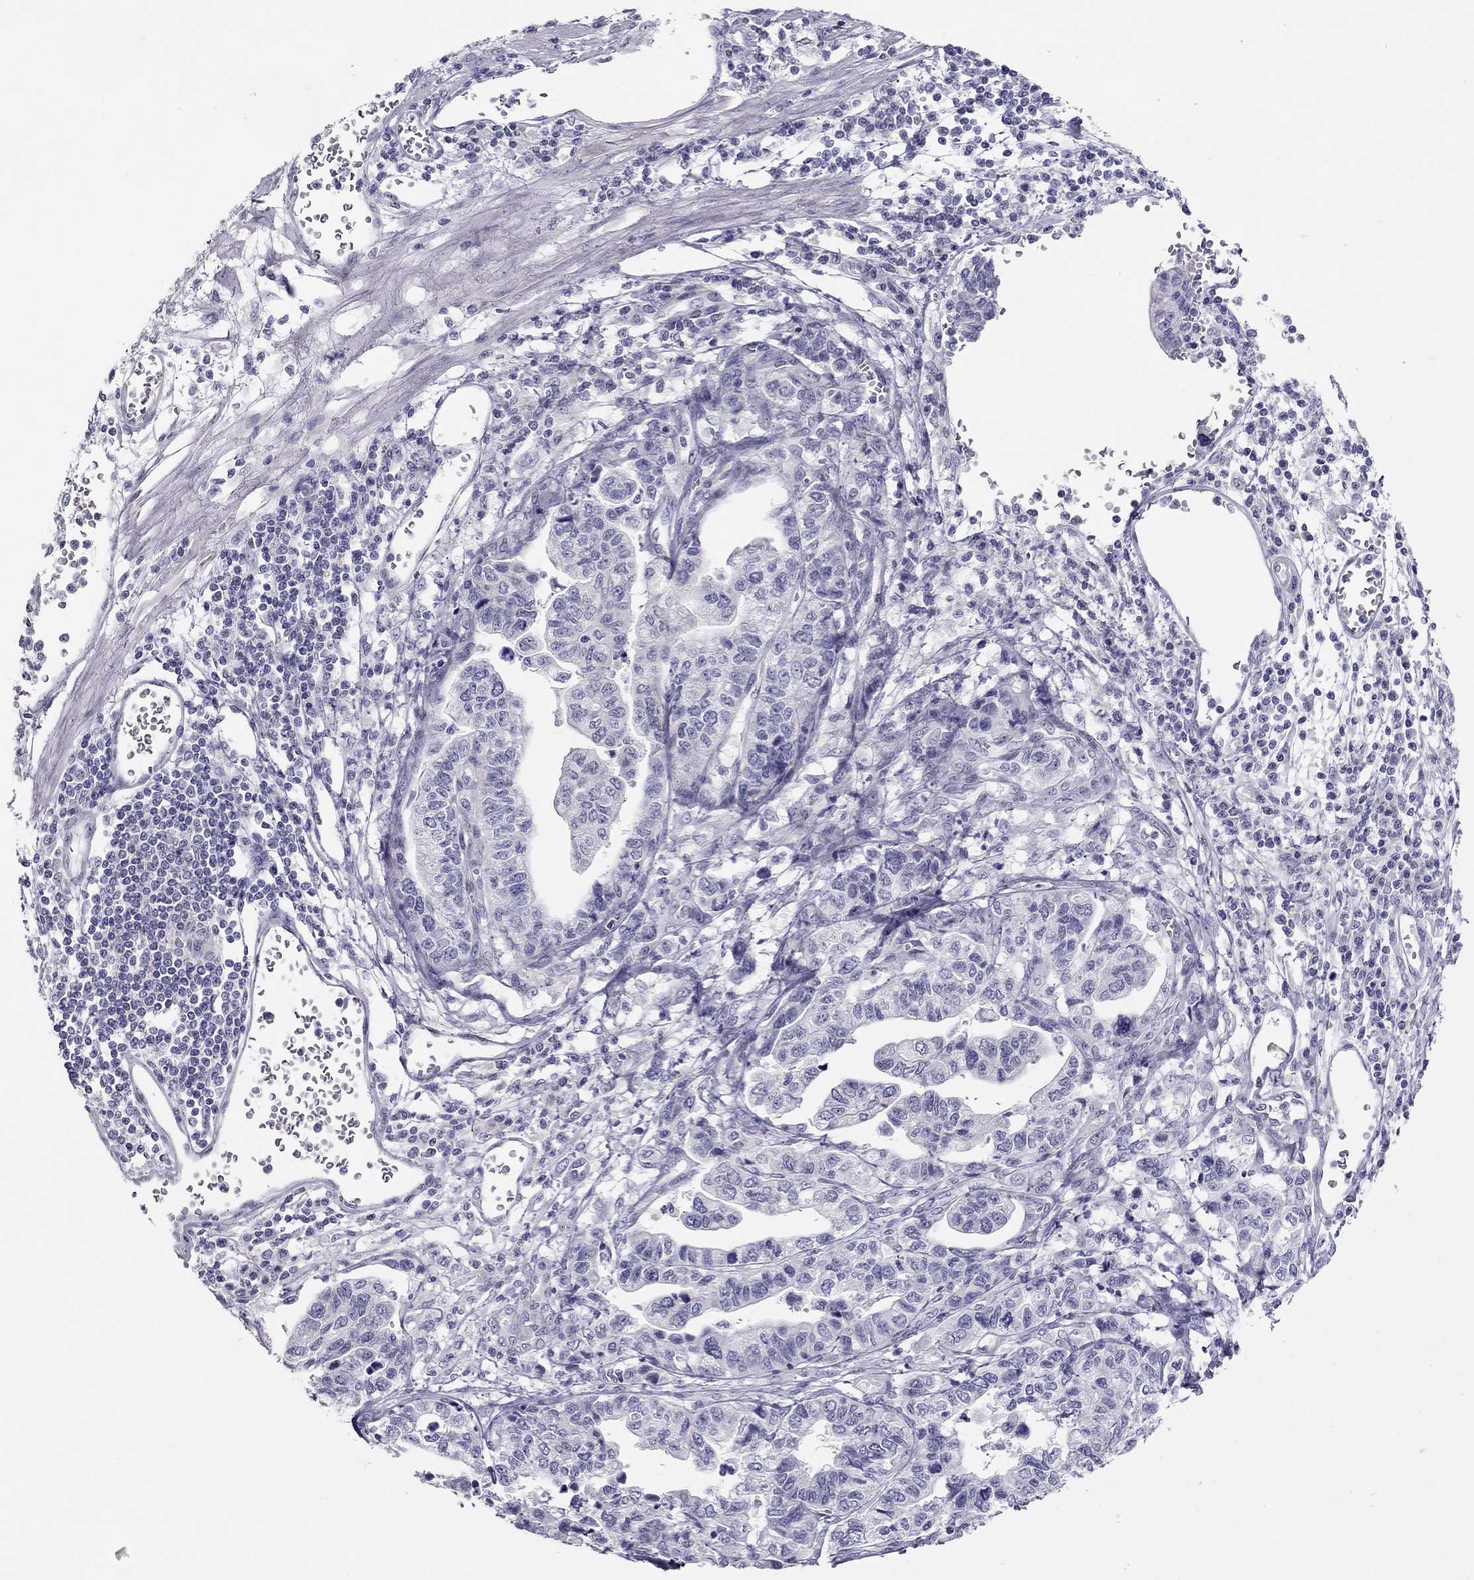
{"staining": {"intensity": "negative", "quantity": "none", "location": "none"}, "tissue": "stomach cancer", "cell_type": "Tumor cells", "image_type": "cancer", "snomed": [{"axis": "morphology", "description": "Adenocarcinoma, NOS"}, {"axis": "topography", "description": "Stomach, upper"}], "caption": "This is an immunohistochemistry (IHC) micrograph of stomach cancer. There is no positivity in tumor cells.", "gene": "KCNV2", "patient": {"sex": "female", "age": 67}}